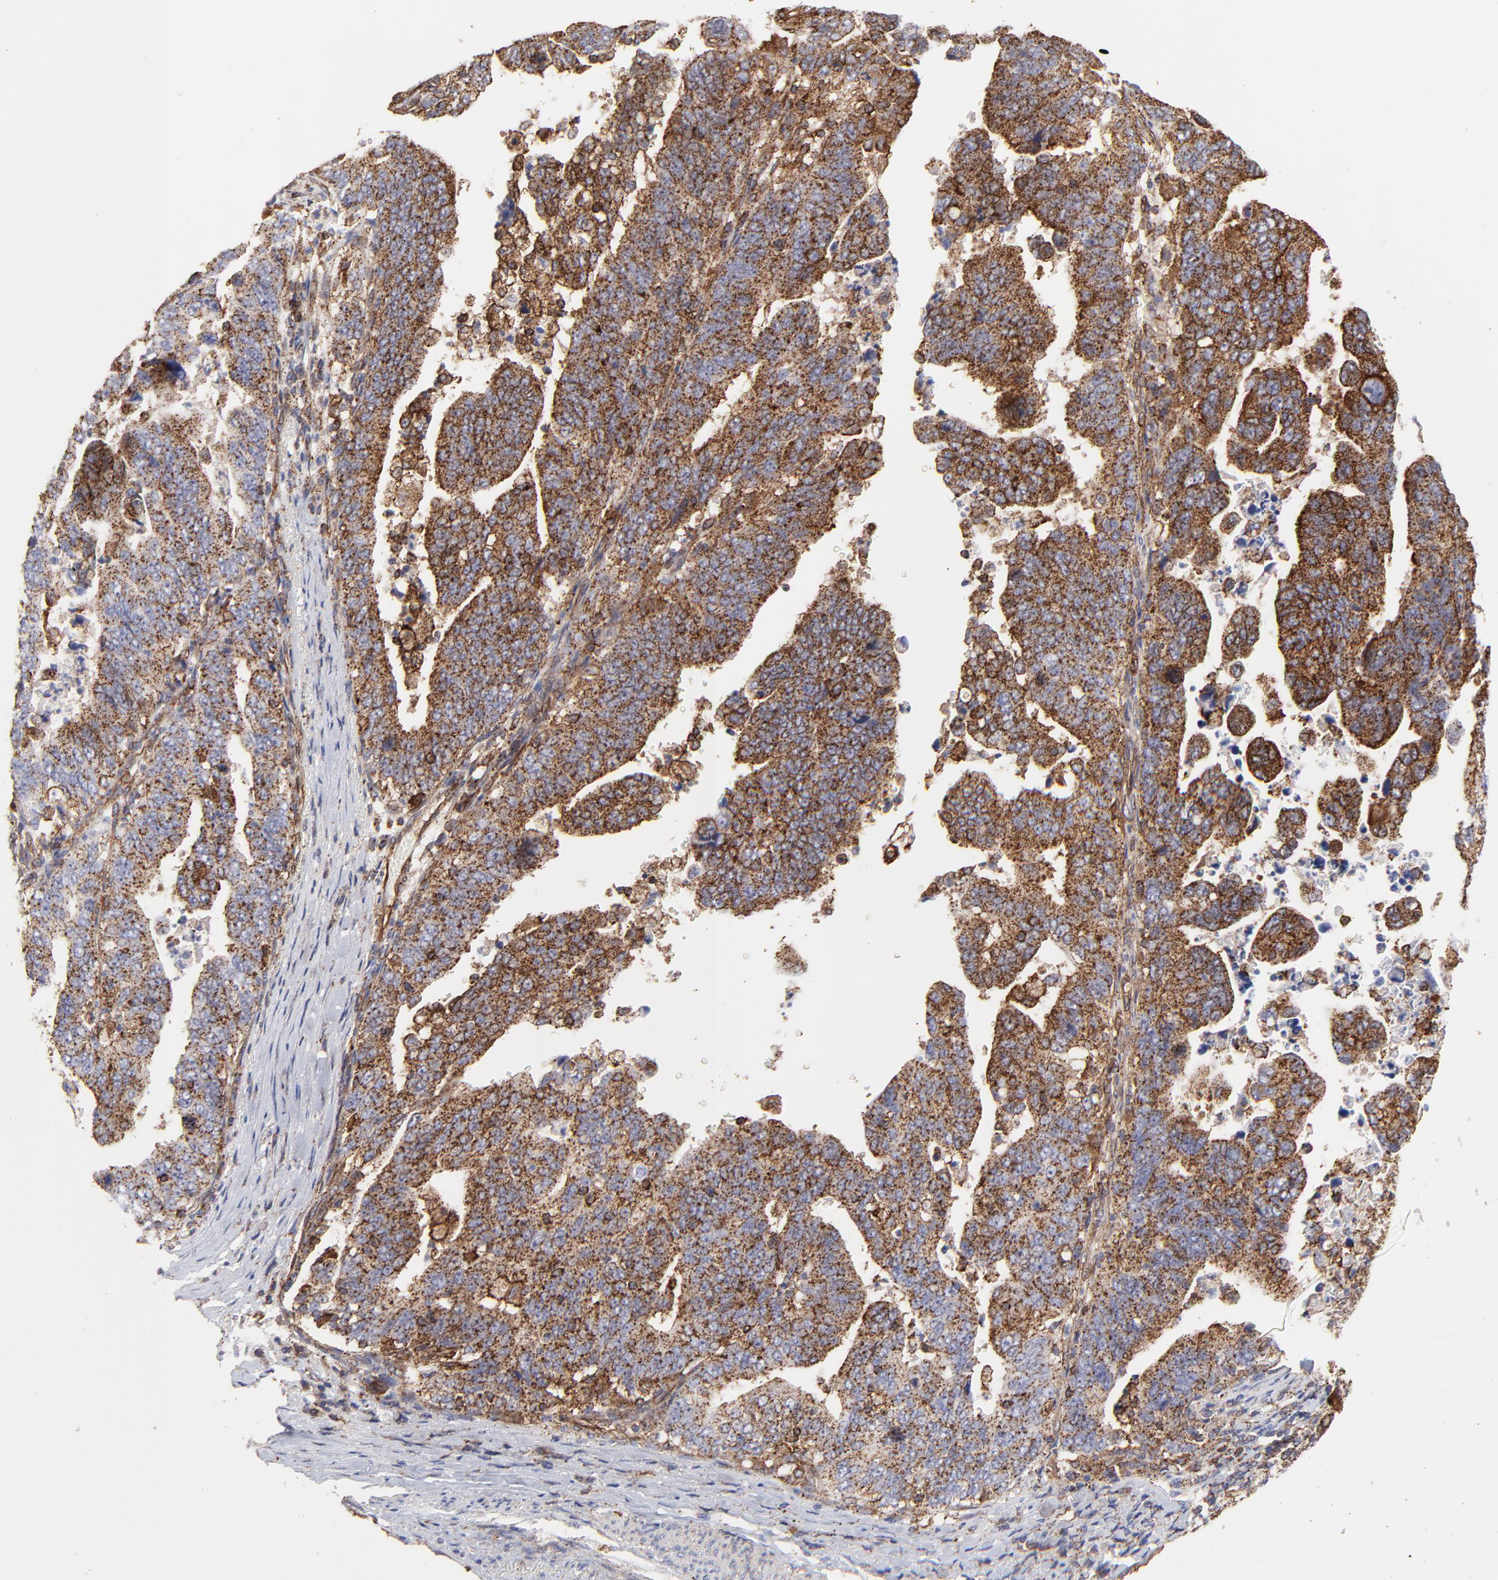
{"staining": {"intensity": "strong", "quantity": ">75%", "location": "cytoplasmic/membranous"}, "tissue": "stomach cancer", "cell_type": "Tumor cells", "image_type": "cancer", "snomed": [{"axis": "morphology", "description": "Adenocarcinoma, NOS"}, {"axis": "topography", "description": "Stomach, upper"}], "caption": "Protein expression analysis of human stomach cancer (adenocarcinoma) reveals strong cytoplasmic/membranous positivity in approximately >75% of tumor cells.", "gene": "COX8C", "patient": {"sex": "female", "age": 50}}